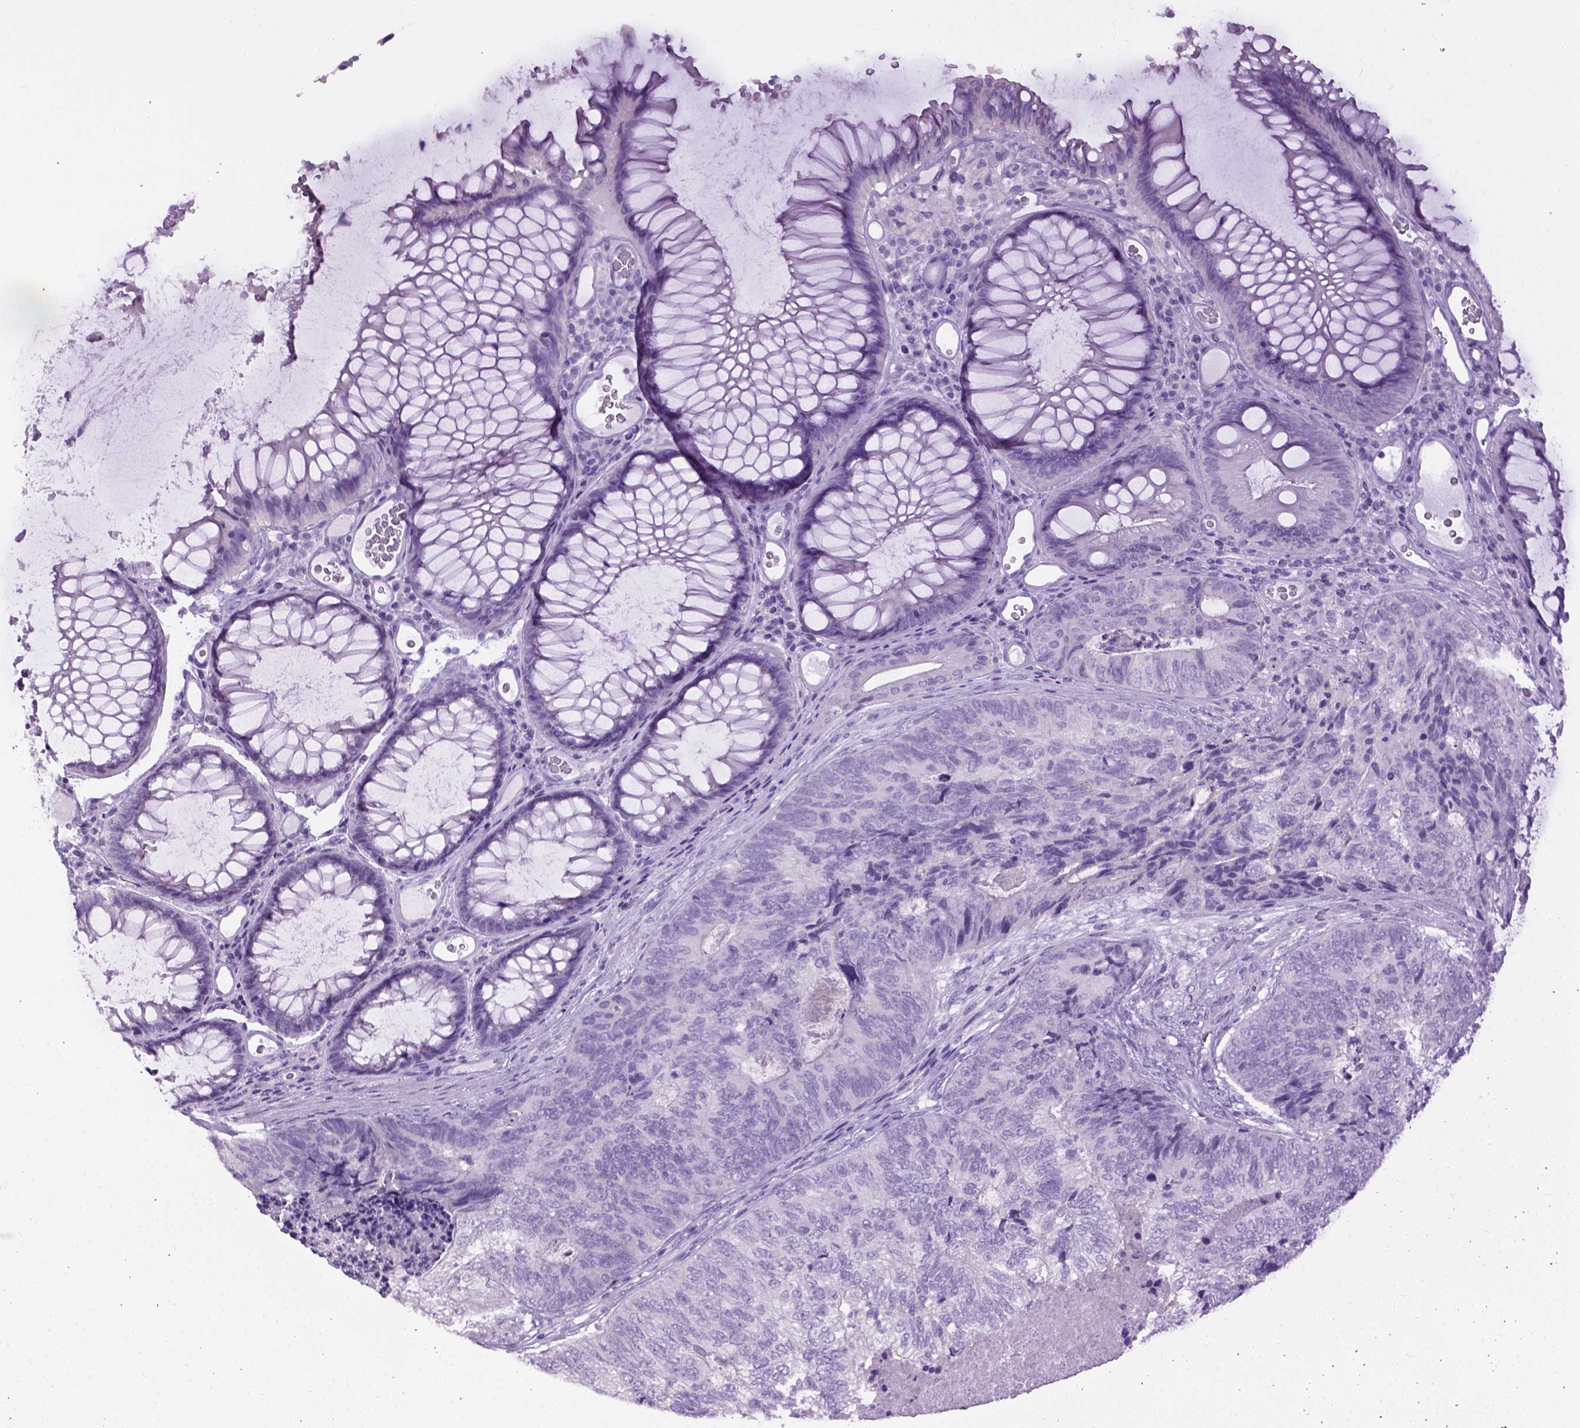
{"staining": {"intensity": "negative", "quantity": "none", "location": "none"}, "tissue": "colorectal cancer", "cell_type": "Tumor cells", "image_type": "cancer", "snomed": [{"axis": "morphology", "description": "Adenocarcinoma, NOS"}, {"axis": "topography", "description": "Colon"}], "caption": "Adenocarcinoma (colorectal) stained for a protein using immunohistochemistry (IHC) reveals no staining tumor cells.", "gene": "CYP24A1", "patient": {"sex": "female", "age": 67}}